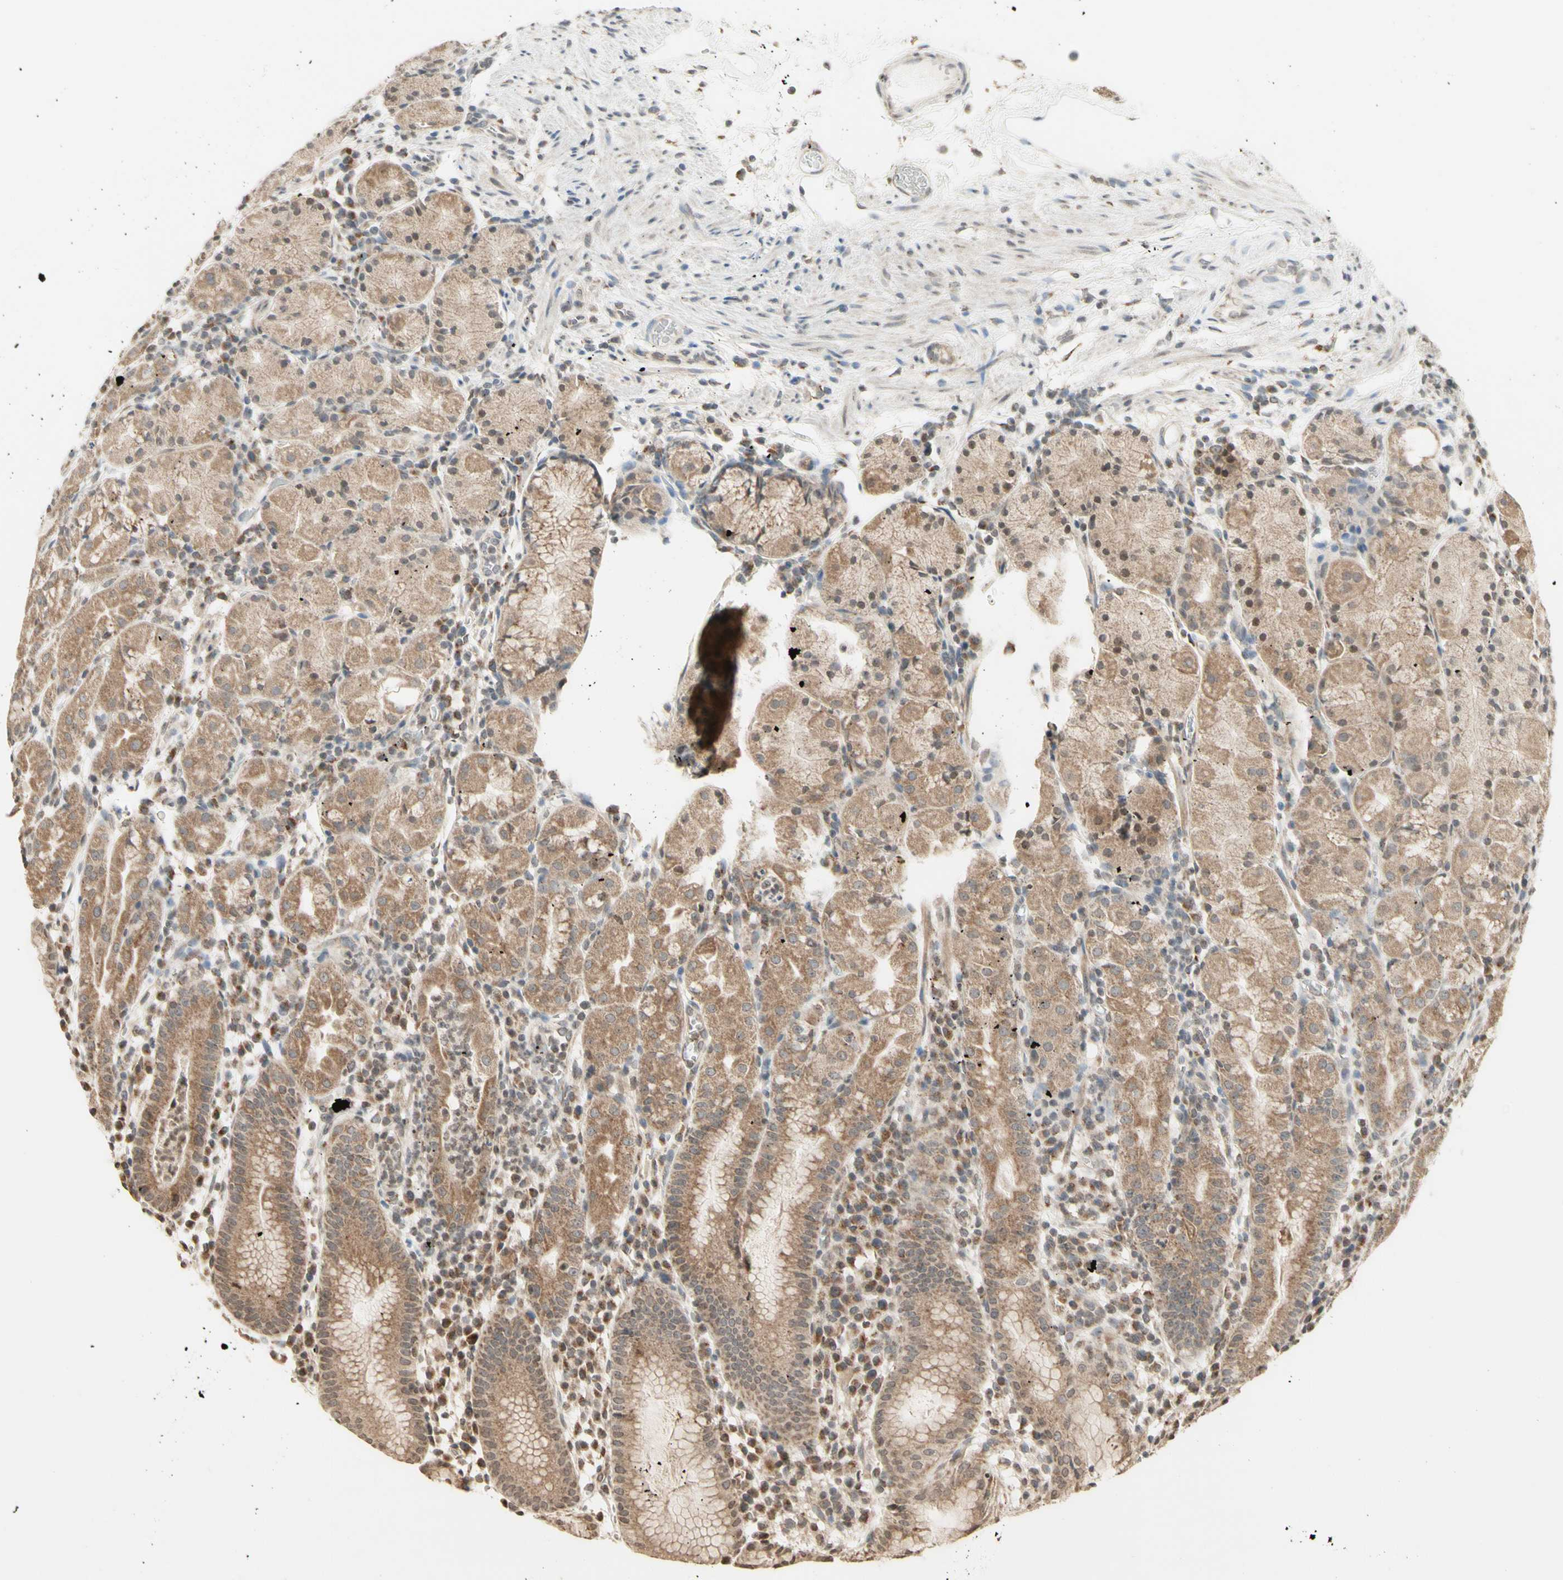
{"staining": {"intensity": "moderate", "quantity": ">75%", "location": "cytoplasmic/membranous,nuclear"}, "tissue": "stomach", "cell_type": "Glandular cells", "image_type": "normal", "snomed": [{"axis": "morphology", "description": "Normal tissue, NOS"}, {"axis": "topography", "description": "Stomach"}, {"axis": "topography", "description": "Stomach, lower"}], "caption": "The photomicrograph exhibits a brown stain indicating the presence of a protein in the cytoplasmic/membranous,nuclear of glandular cells in stomach. (Stains: DAB (3,3'-diaminobenzidine) in brown, nuclei in blue, Microscopy: brightfield microscopy at high magnification).", "gene": "CCNI", "patient": {"sex": "female", "age": 75}}